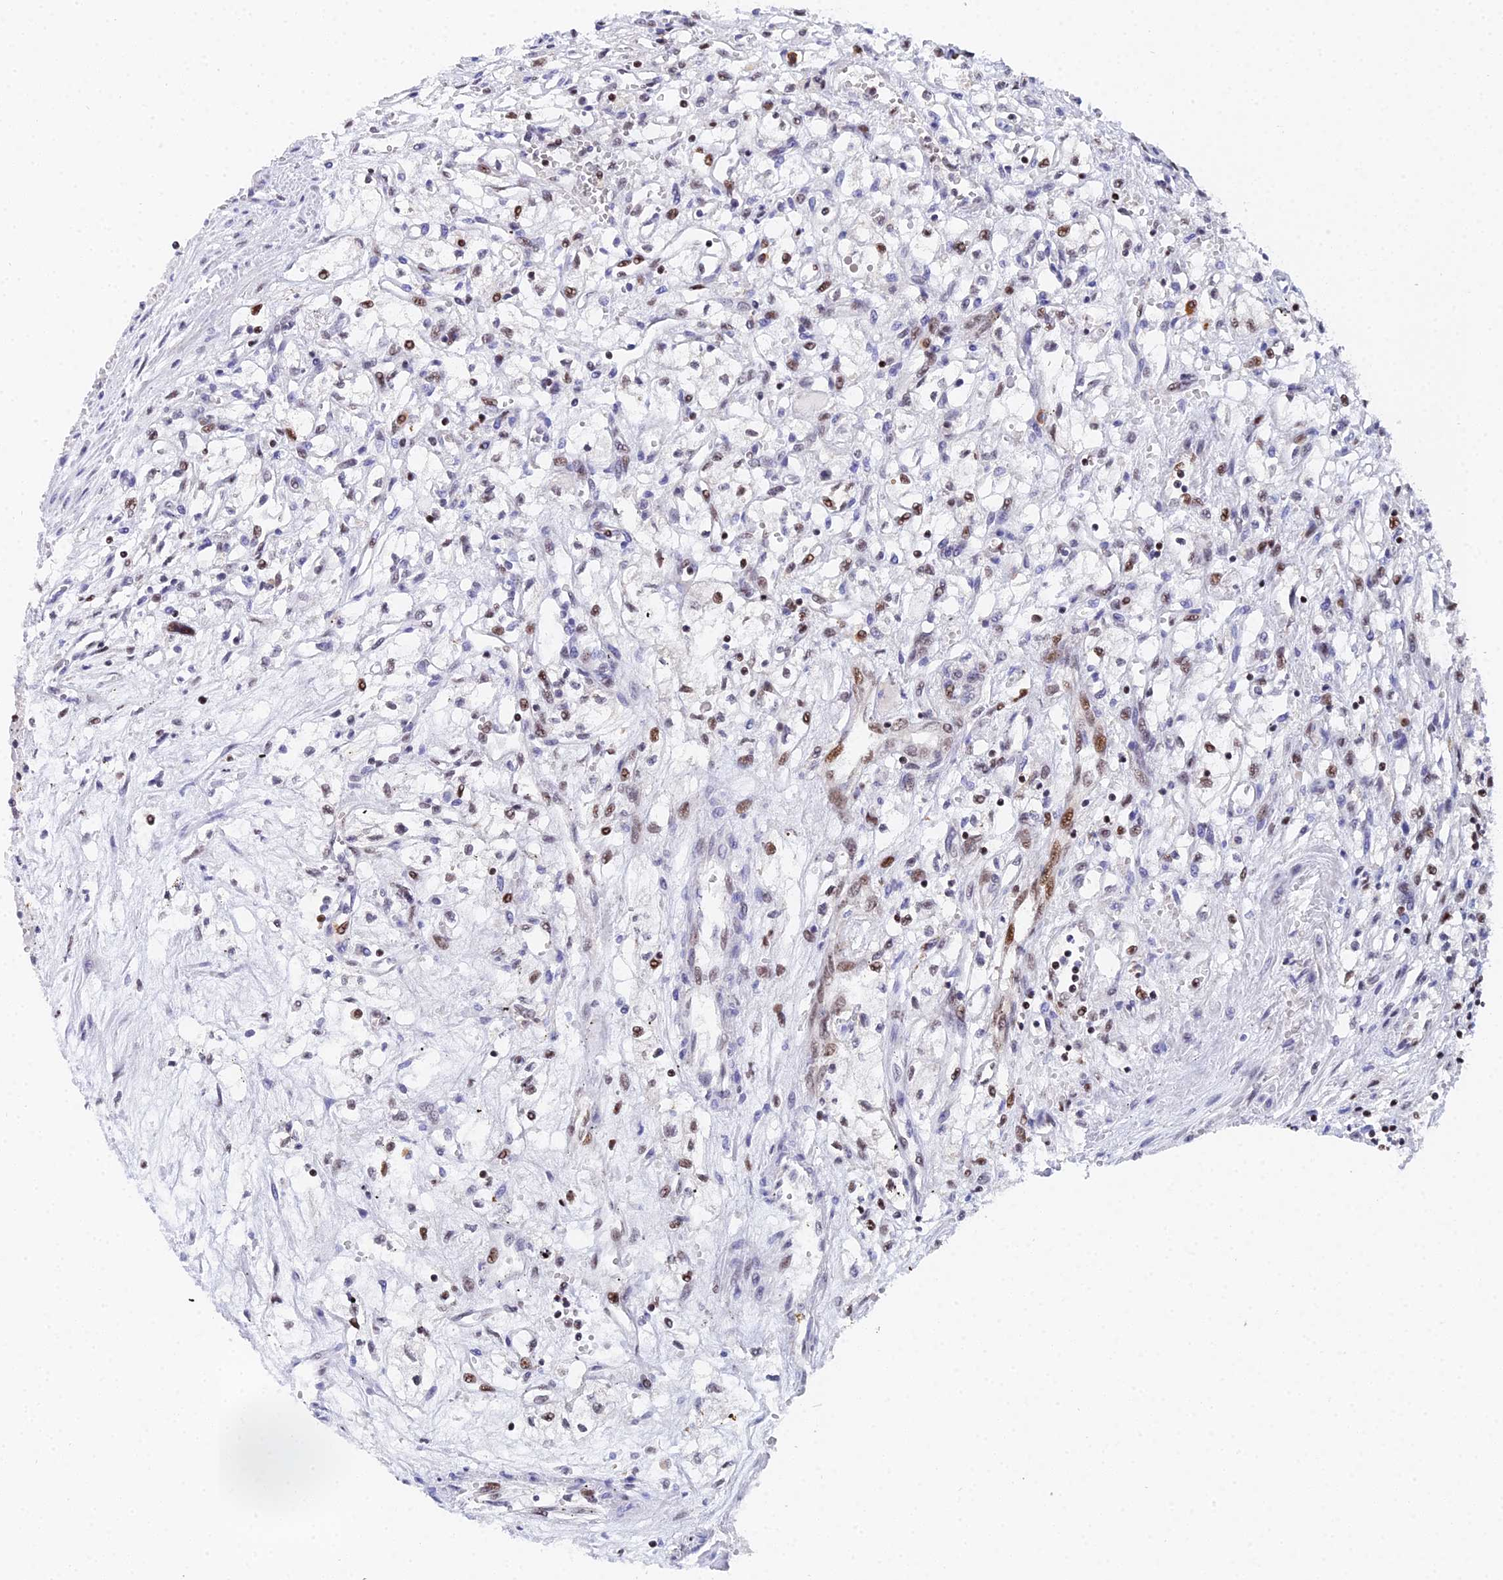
{"staining": {"intensity": "moderate", "quantity": "25%-75%", "location": "nuclear"}, "tissue": "renal cancer", "cell_type": "Tumor cells", "image_type": "cancer", "snomed": [{"axis": "morphology", "description": "Adenocarcinoma, NOS"}, {"axis": "topography", "description": "Kidney"}], "caption": "Renal adenocarcinoma tissue exhibits moderate nuclear staining in approximately 25%-75% of tumor cells", "gene": "TIFA", "patient": {"sex": "male", "age": 59}}